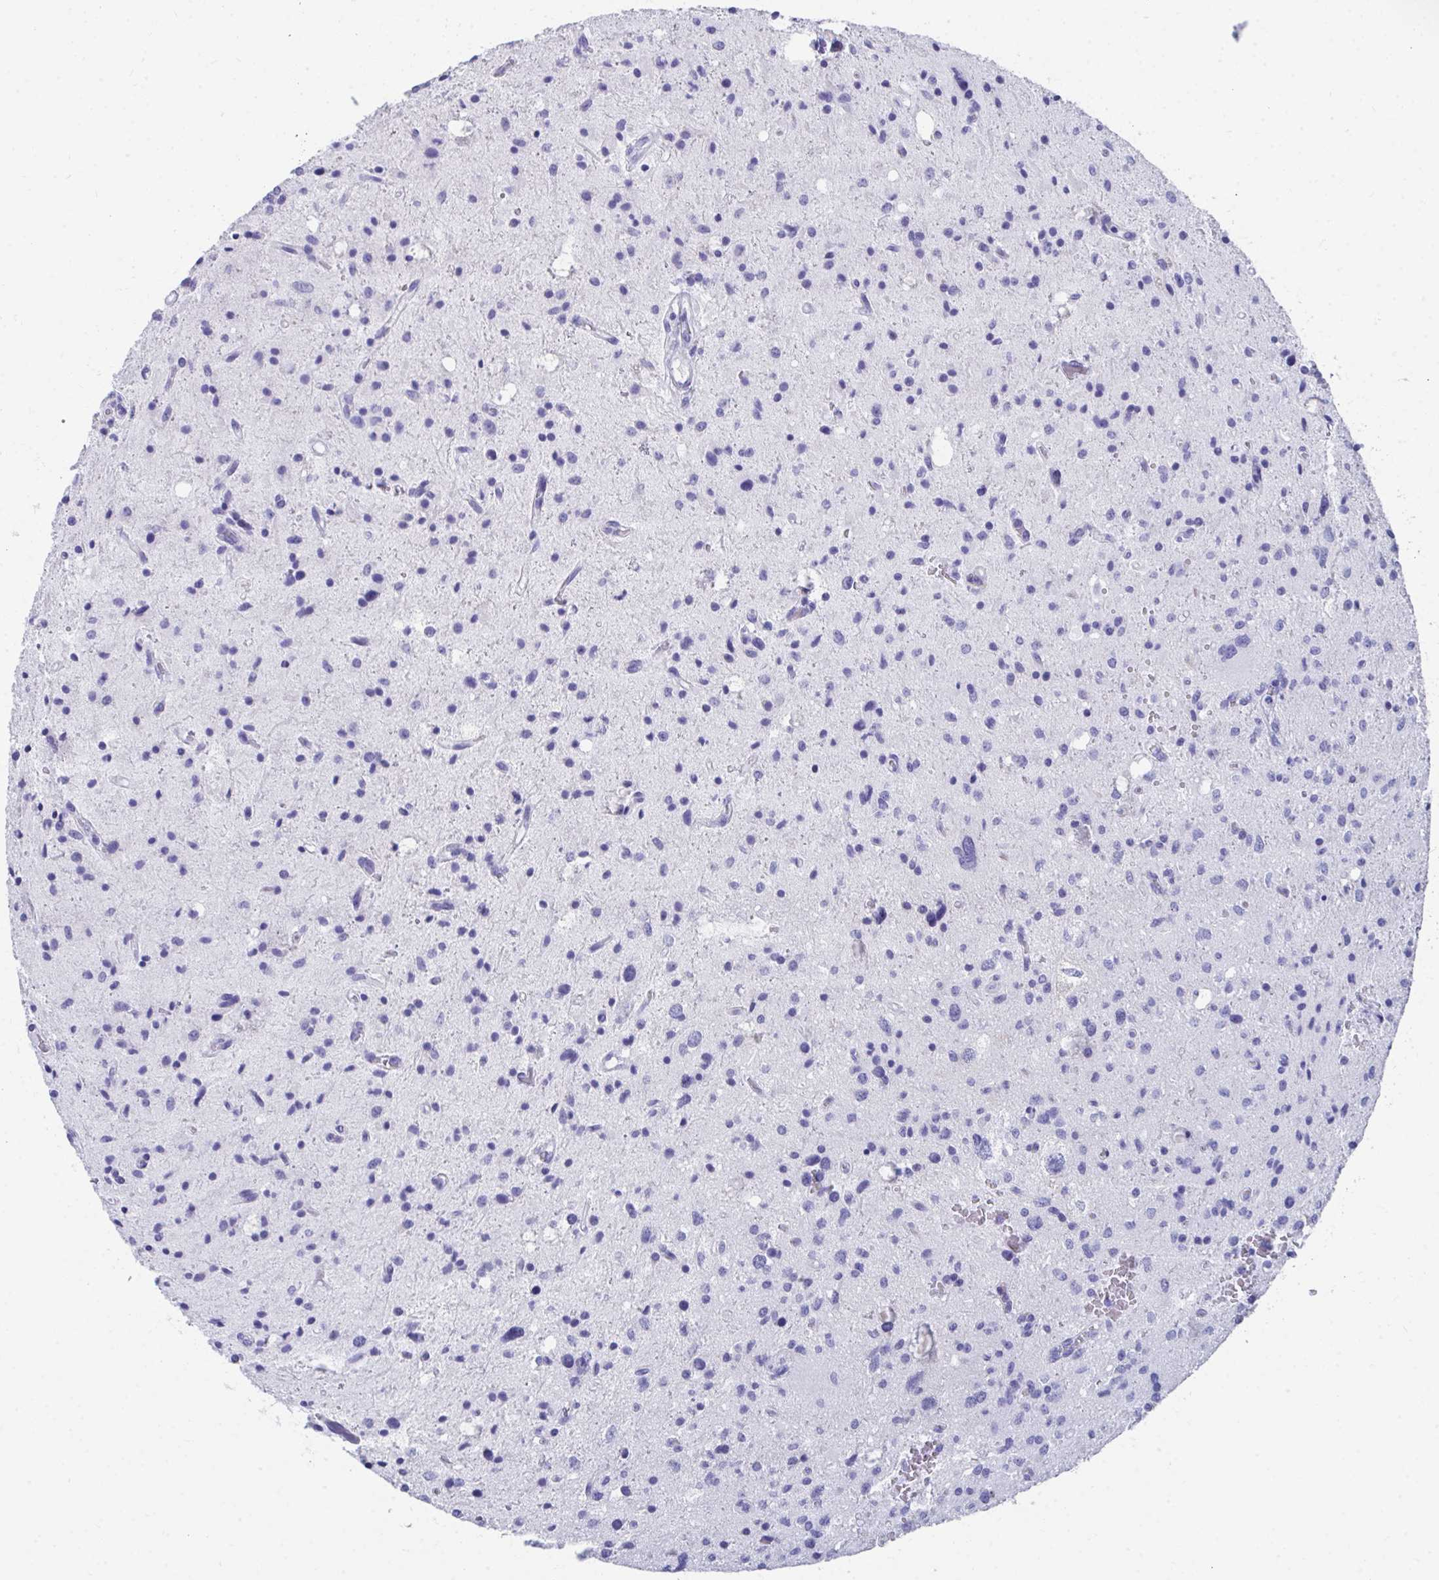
{"staining": {"intensity": "negative", "quantity": "none", "location": "none"}, "tissue": "glioma", "cell_type": "Tumor cells", "image_type": "cancer", "snomed": [{"axis": "morphology", "description": "Glioma, malignant, Low grade"}, {"axis": "topography", "description": "Brain"}], "caption": "Immunohistochemical staining of low-grade glioma (malignant) displays no significant expression in tumor cells.", "gene": "HGD", "patient": {"sex": "female", "age": 58}}